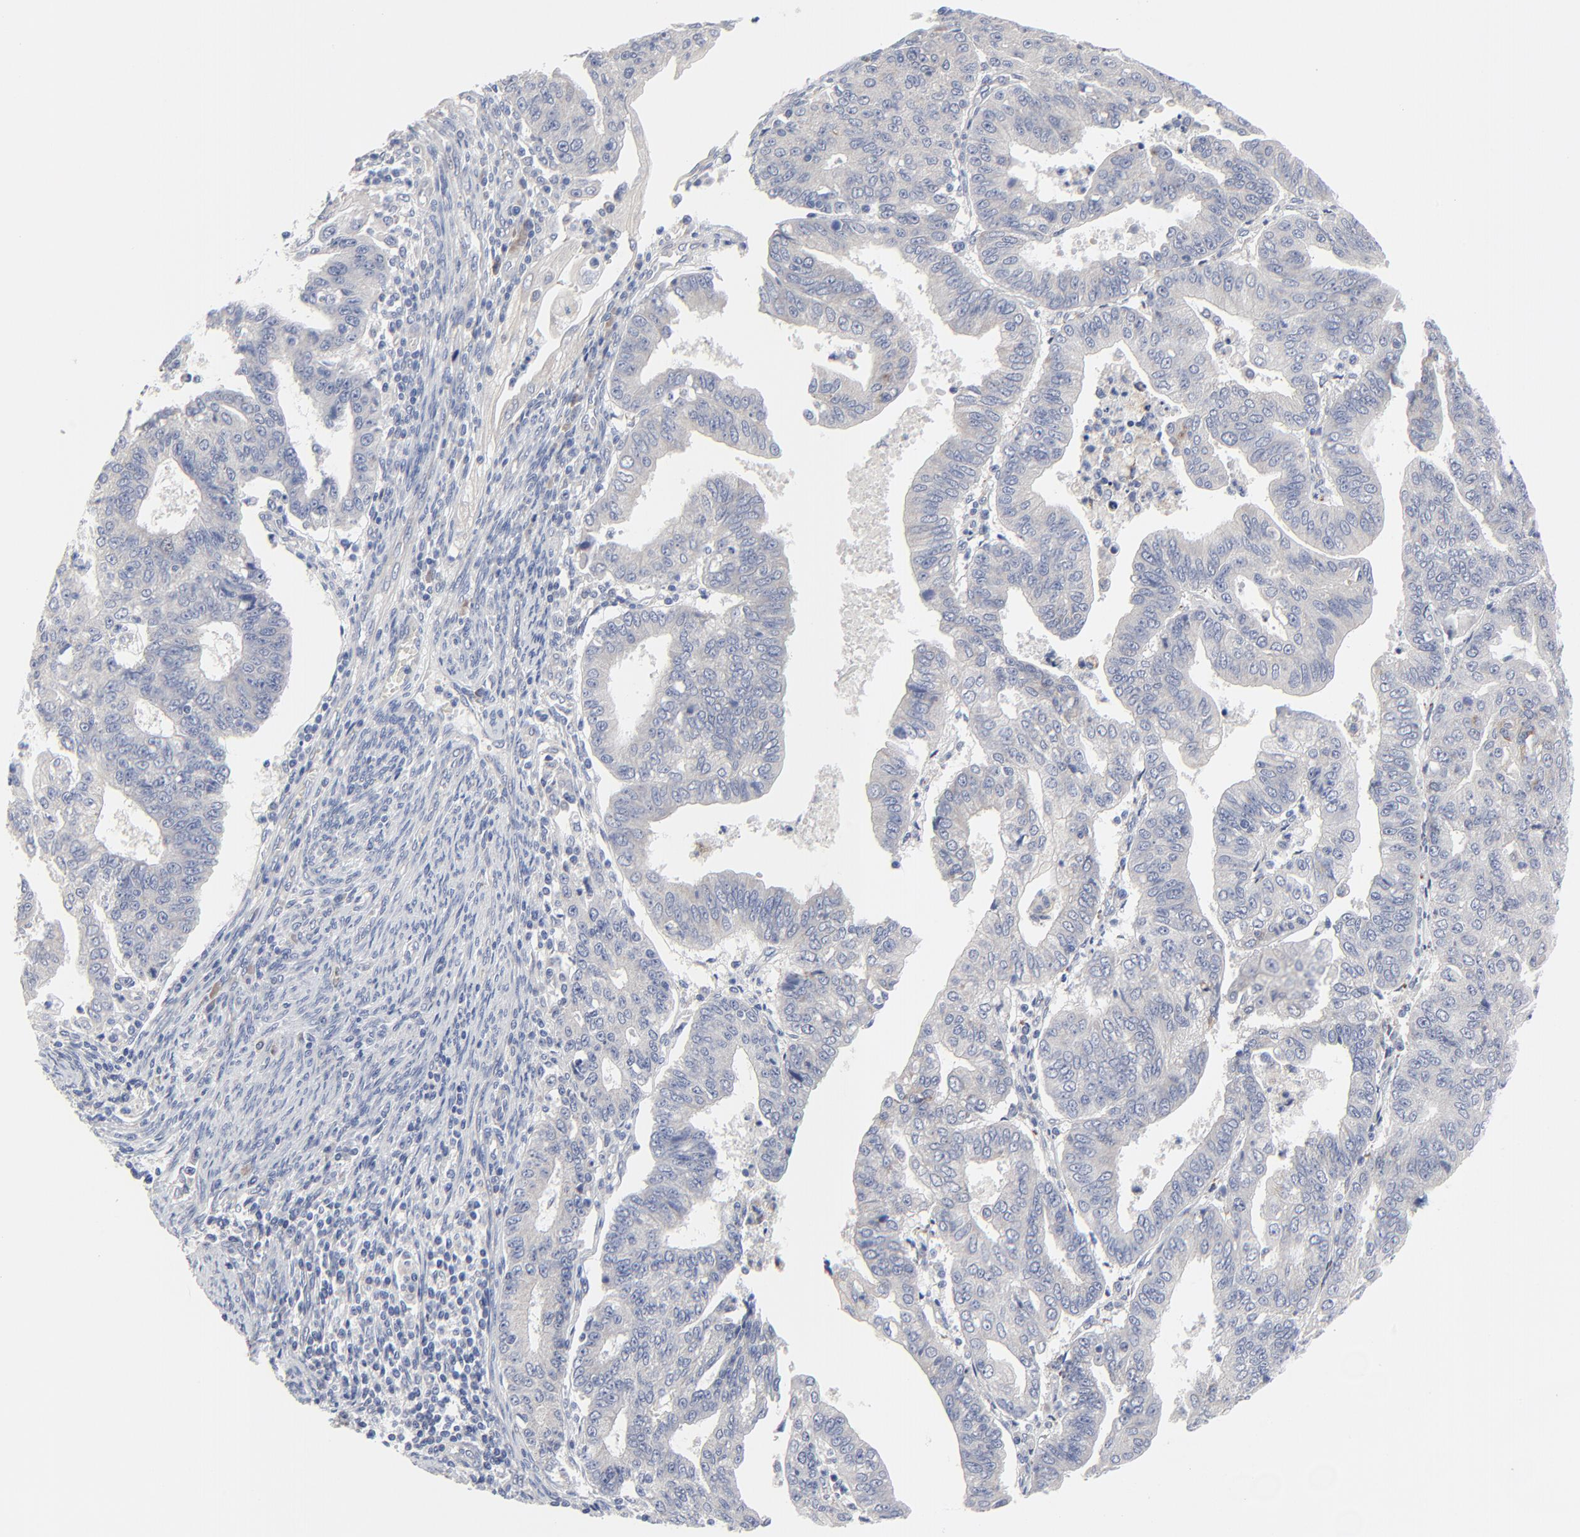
{"staining": {"intensity": "weak", "quantity": "25%-75%", "location": "cytoplasmic/membranous"}, "tissue": "endometrial cancer", "cell_type": "Tumor cells", "image_type": "cancer", "snomed": [{"axis": "morphology", "description": "Adenocarcinoma, NOS"}, {"axis": "topography", "description": "Endometrium"}], "caption": "Tumor cells exhibit weak cytoplasmic/membranous expression in about 25%-75% of cells in endometrial cancer.", "gene": "DHRSX", "patient": {"sex": "female", "age": 56}}